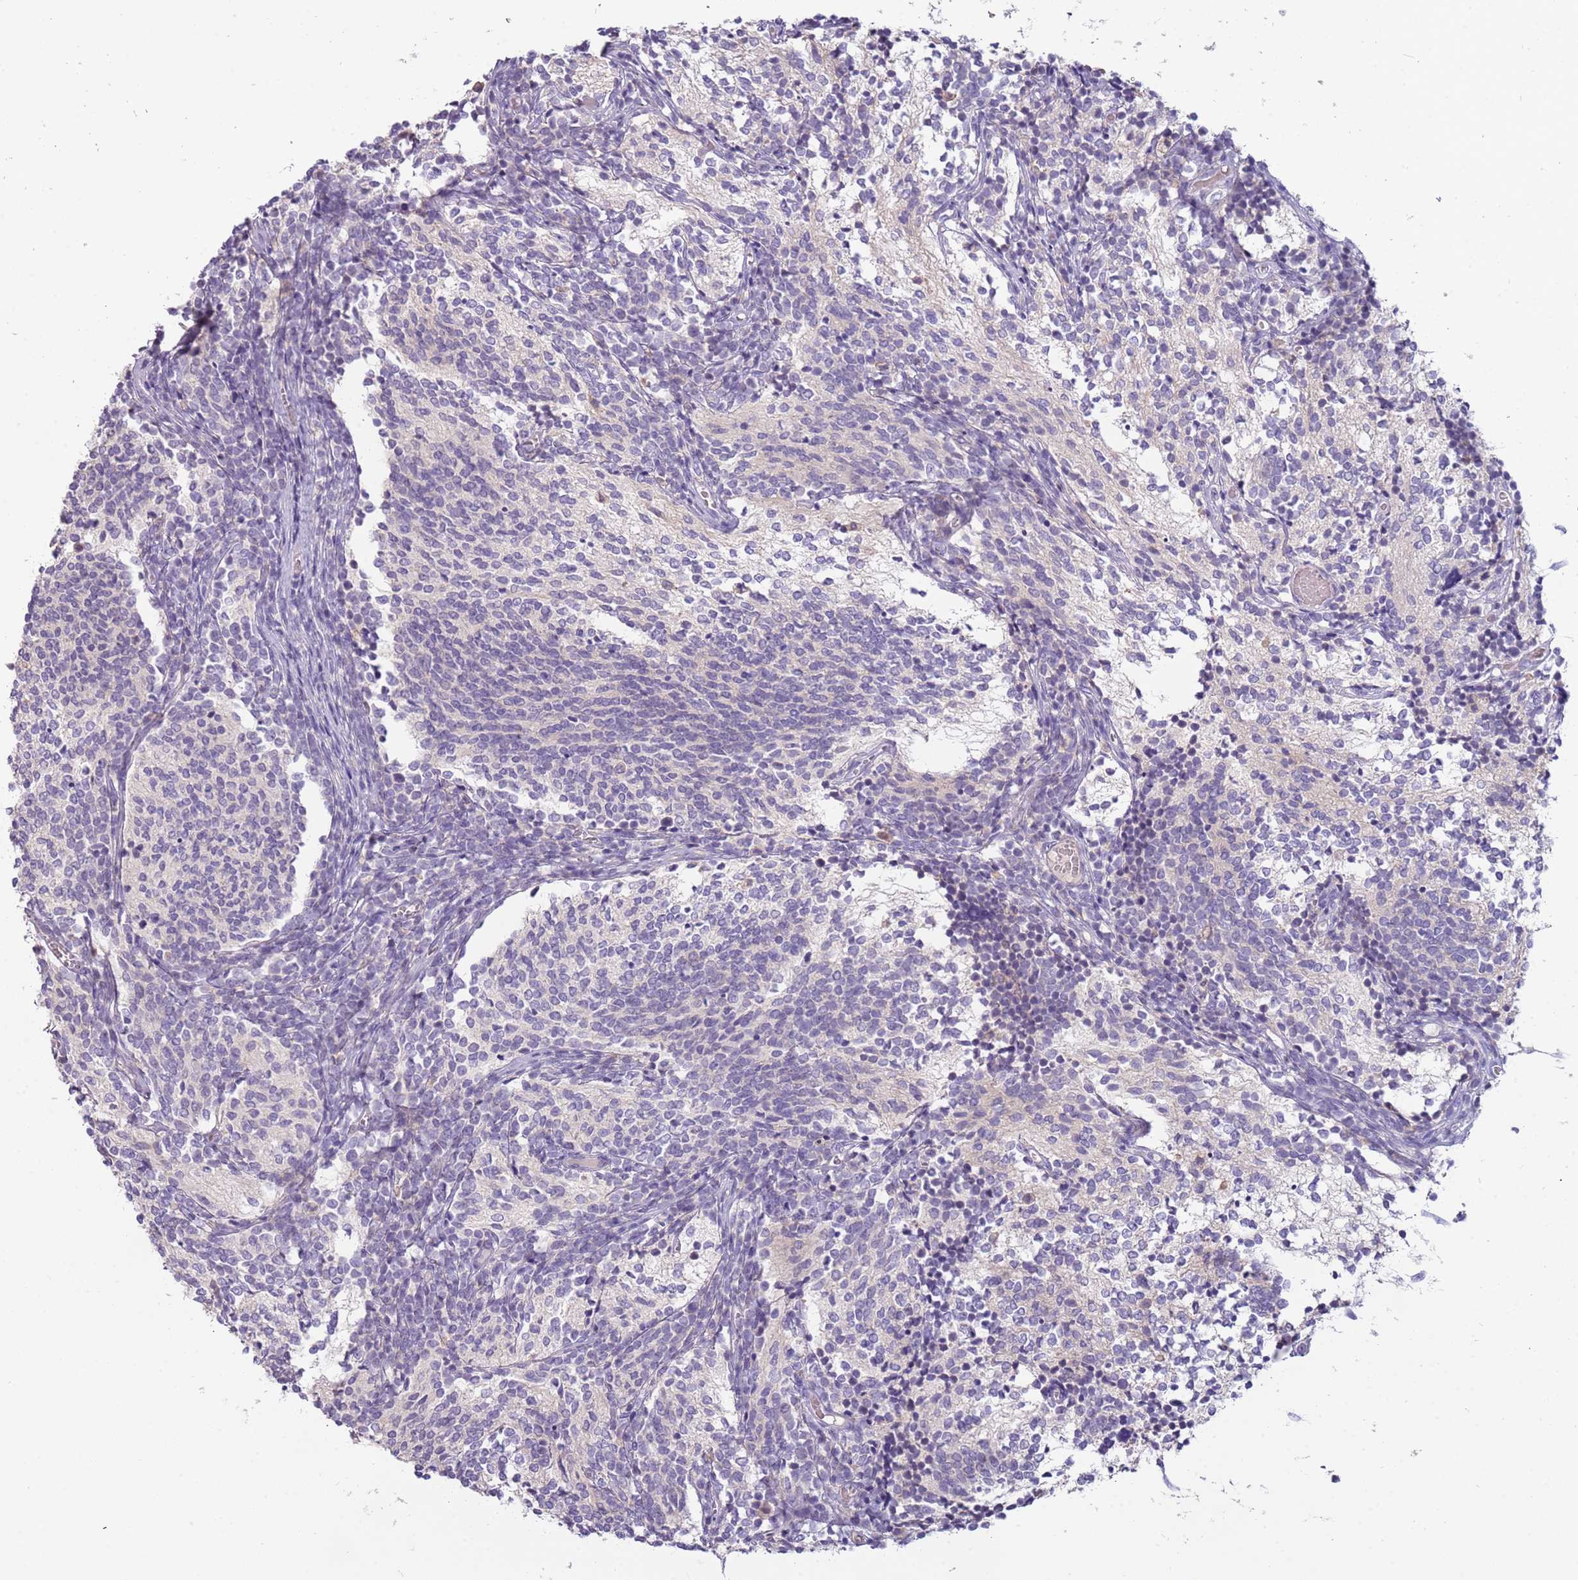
{"staining": {"intensity": "negative", "quantity": "none", "location": "none"}, "tissue": "glioma", "cell_type": "Tumor cells", "image_type": "cancer", "snomed": [{"axis": "morphology", "description": "Glioma, malignant, Low grade"}, {"axis": "topography", "description": "Brain"}], "caption": "Immunohistochemistry of malignant glioma (low-grade) displays no staining in tumor cells.", "gene": "ARHGAP5", "patient": {"sex": "female", "age": 1}}